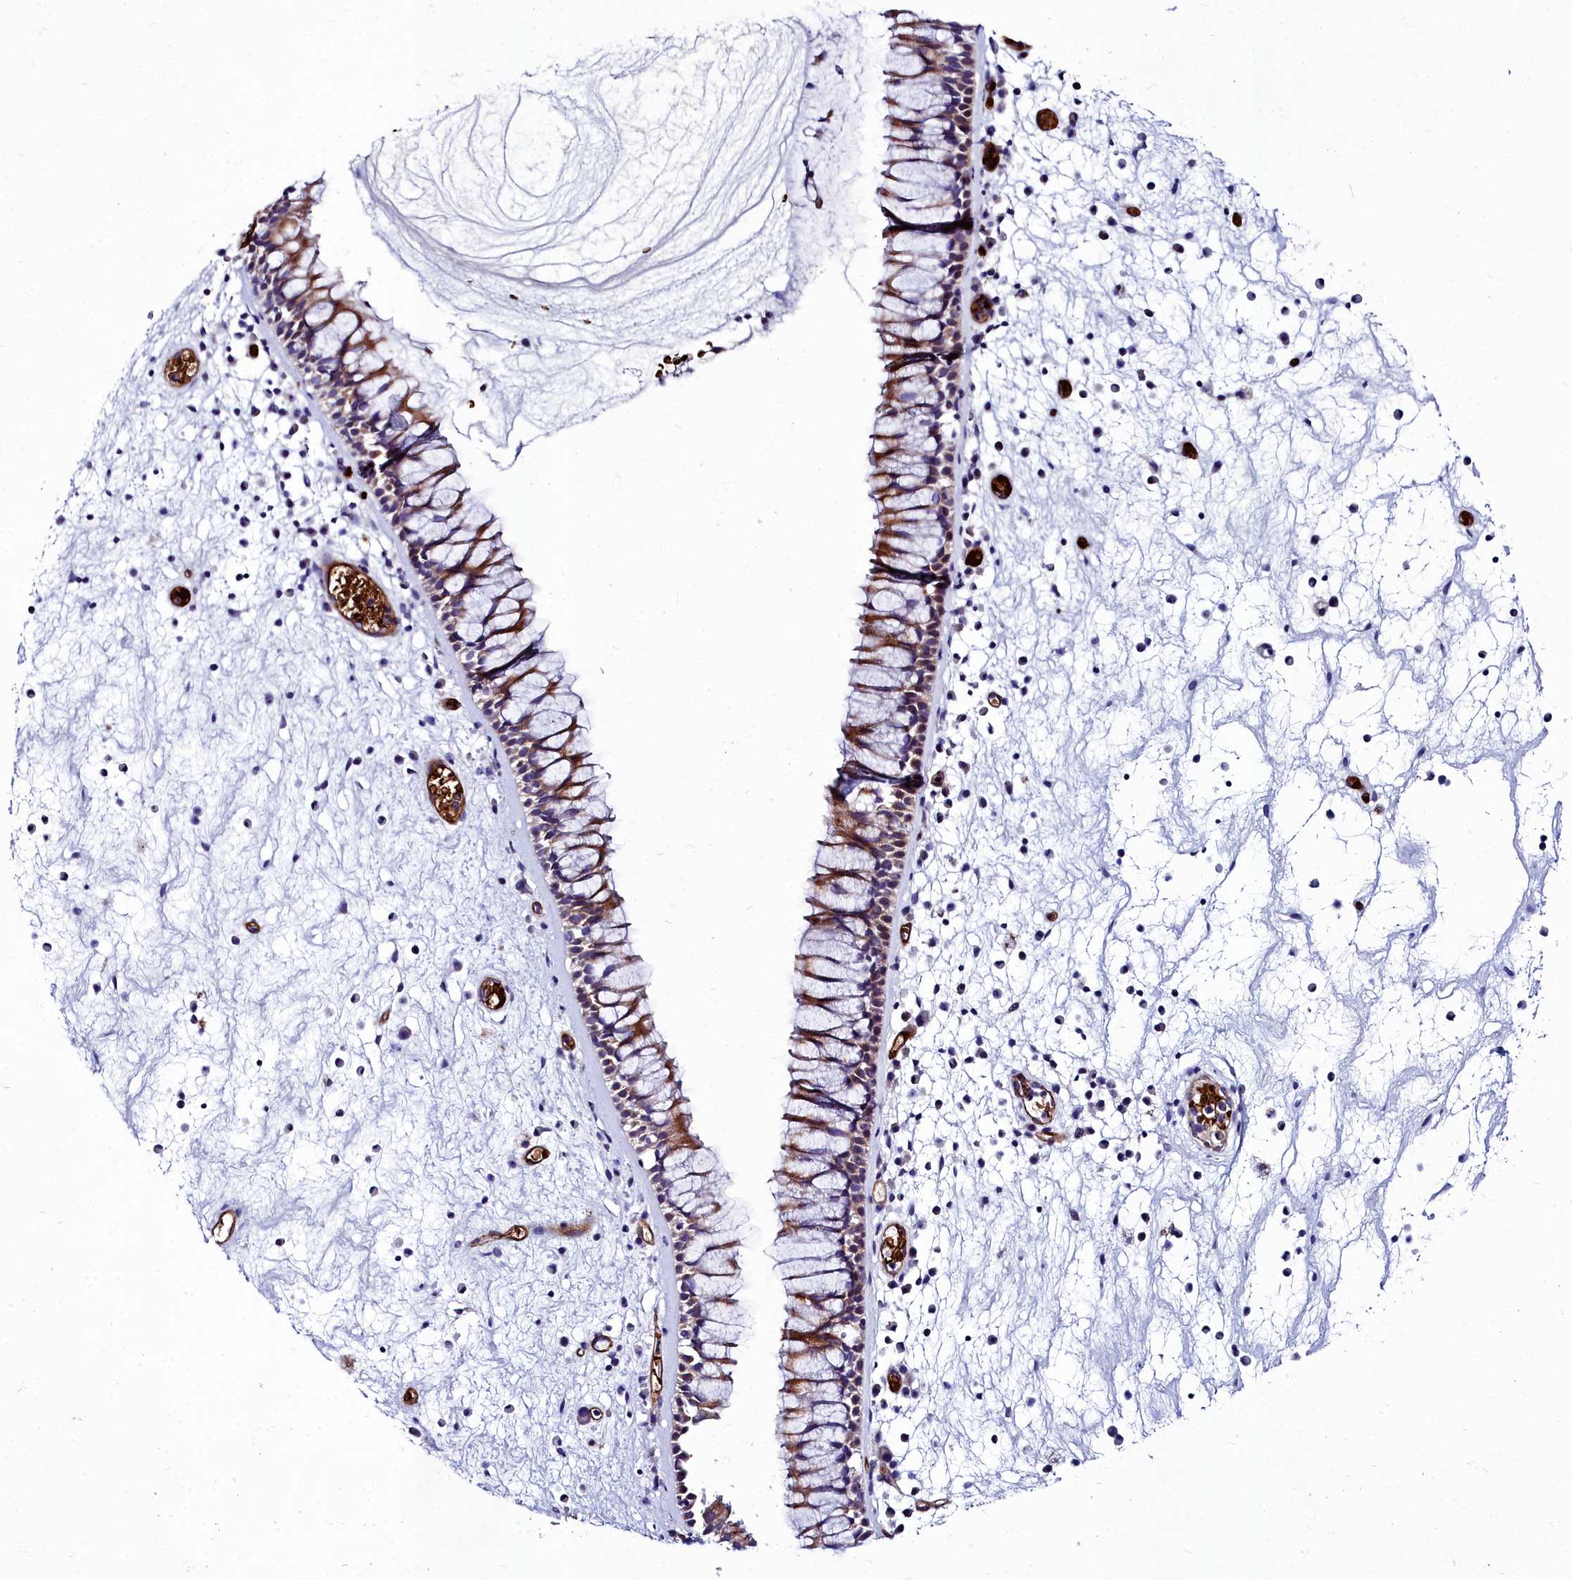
{"staining": {"intensity": "moderate", "quantity": ">75%", "location": "cytoplasmic/membranous"}, "tissue": "nasopharynx", "cell_type": "Respiratory epithelial cells", "image_type": "normal", "snomed": [{"axis": "morphology", "description": "Normal tissue, NOS"}, {"axis": "morphology", "description": "Inflammation, NOS"}, {"axis": "morphology", "description": "Malignant melanoma, Metastatic site"}, {"axis": "topography", "description": "Nasopharynx"}], "caption": "Moderate cytoplasmic/membranous positivity for a protein is identified in approximately >75% of respiratory epithelial cells of benign nasopharynx using immunohistochemistry (IHC).", "gene": "CYP4F11", "patient": {"sex": "male", "age": 70}}